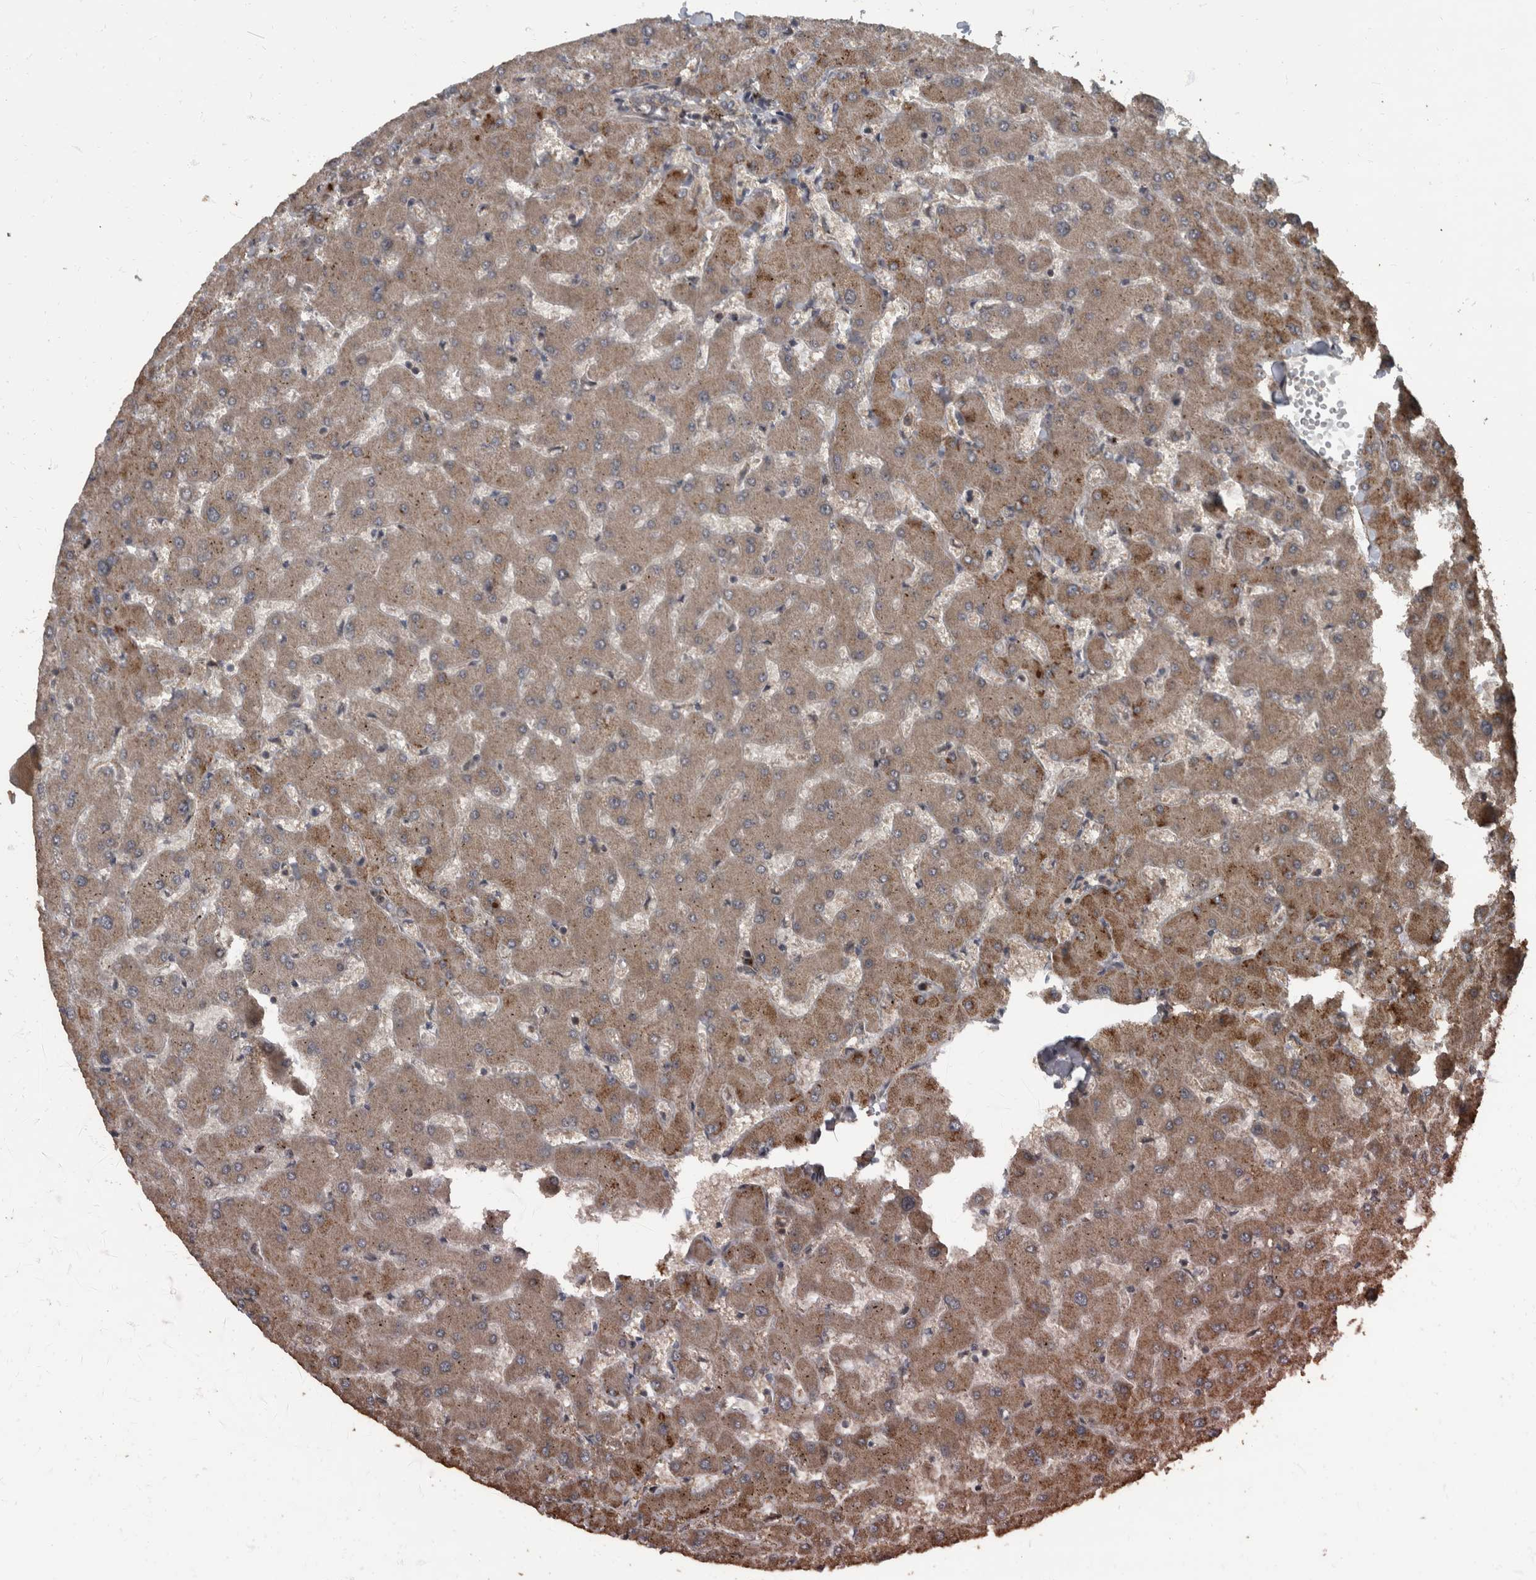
{"staining": {"intensity": "weak", "quantity": "25%-75%", "location": "cytoplasmic/membranous"}, "tissue": "liver", "cell_type": "Cholangiocytes", "image_type": "normal", "snomed": [{"axis": "morphology", "description": "Normal tissue, NOS"}, {"axis": "topography", "description": "Liver"}], "caption": "The immunohistochemical stain shows weak cytoplasmic/membranous staining in cholangiocytes of unremarkable liver. The staining was performed using DAB (3,3'-diaminobenzidine) to visualize the protein expression in brown, while the nuclei were stained in blue with hematoxylin (Magnification: 20x).", "gene": "RABGGTB", "patient": {"sex": "female", "age": 63}}